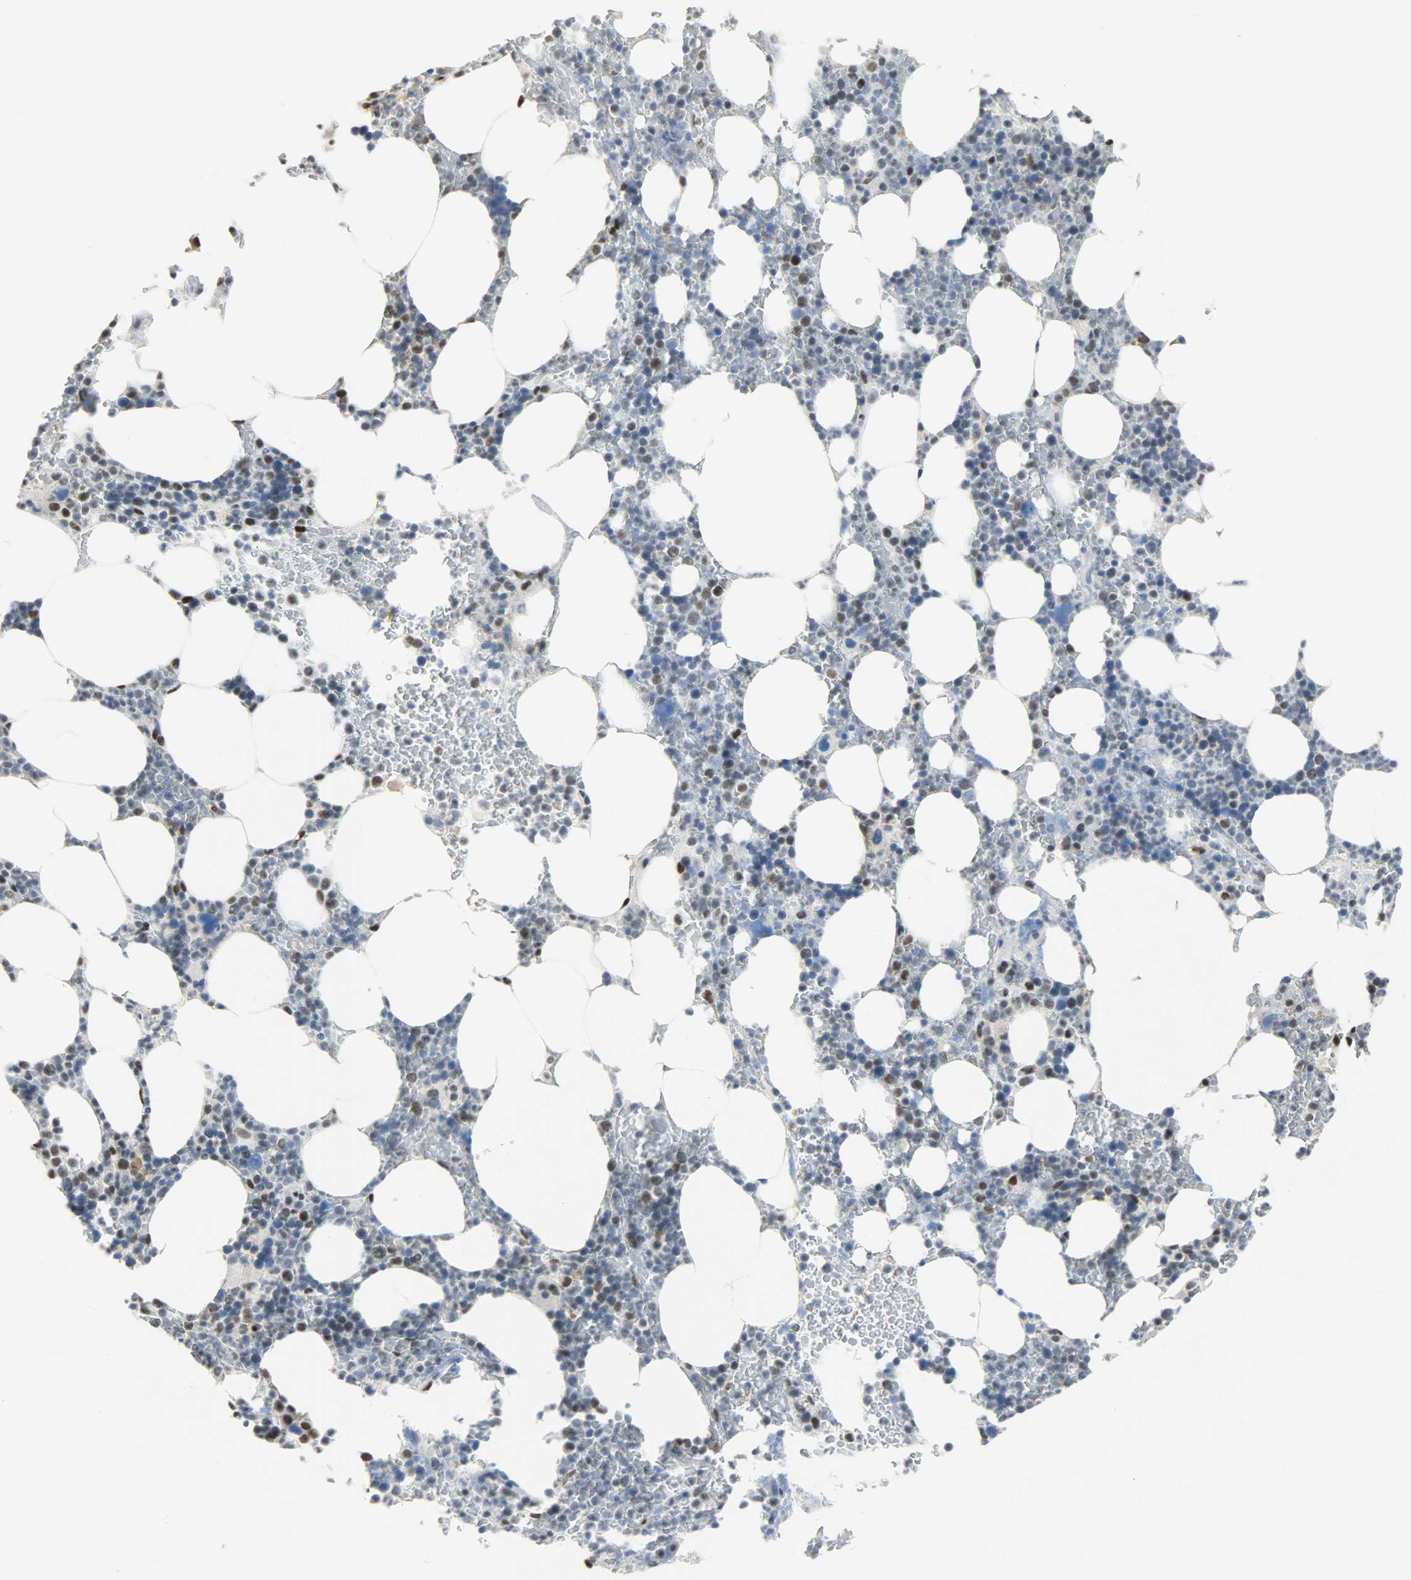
{"staining": {"intensity": "moderate", "quantity": "<25%", "location": "nuclear"}, "tissue": "bone marrow", "cell_type": "Hematopoietic cells", "image_type": "normal", "snomed": [{"axis": "morphology", "description": "Normal tissue, NOS"}, {"axis": "topography", "description": "Bone marrow"}], "caption": "Protein staining reveals moderate nuclear positivity in about <25% of hematopoietic cells in benign bone marrow.", "gene": "SSB", "patient": {"sex": "female", "age": 66}}